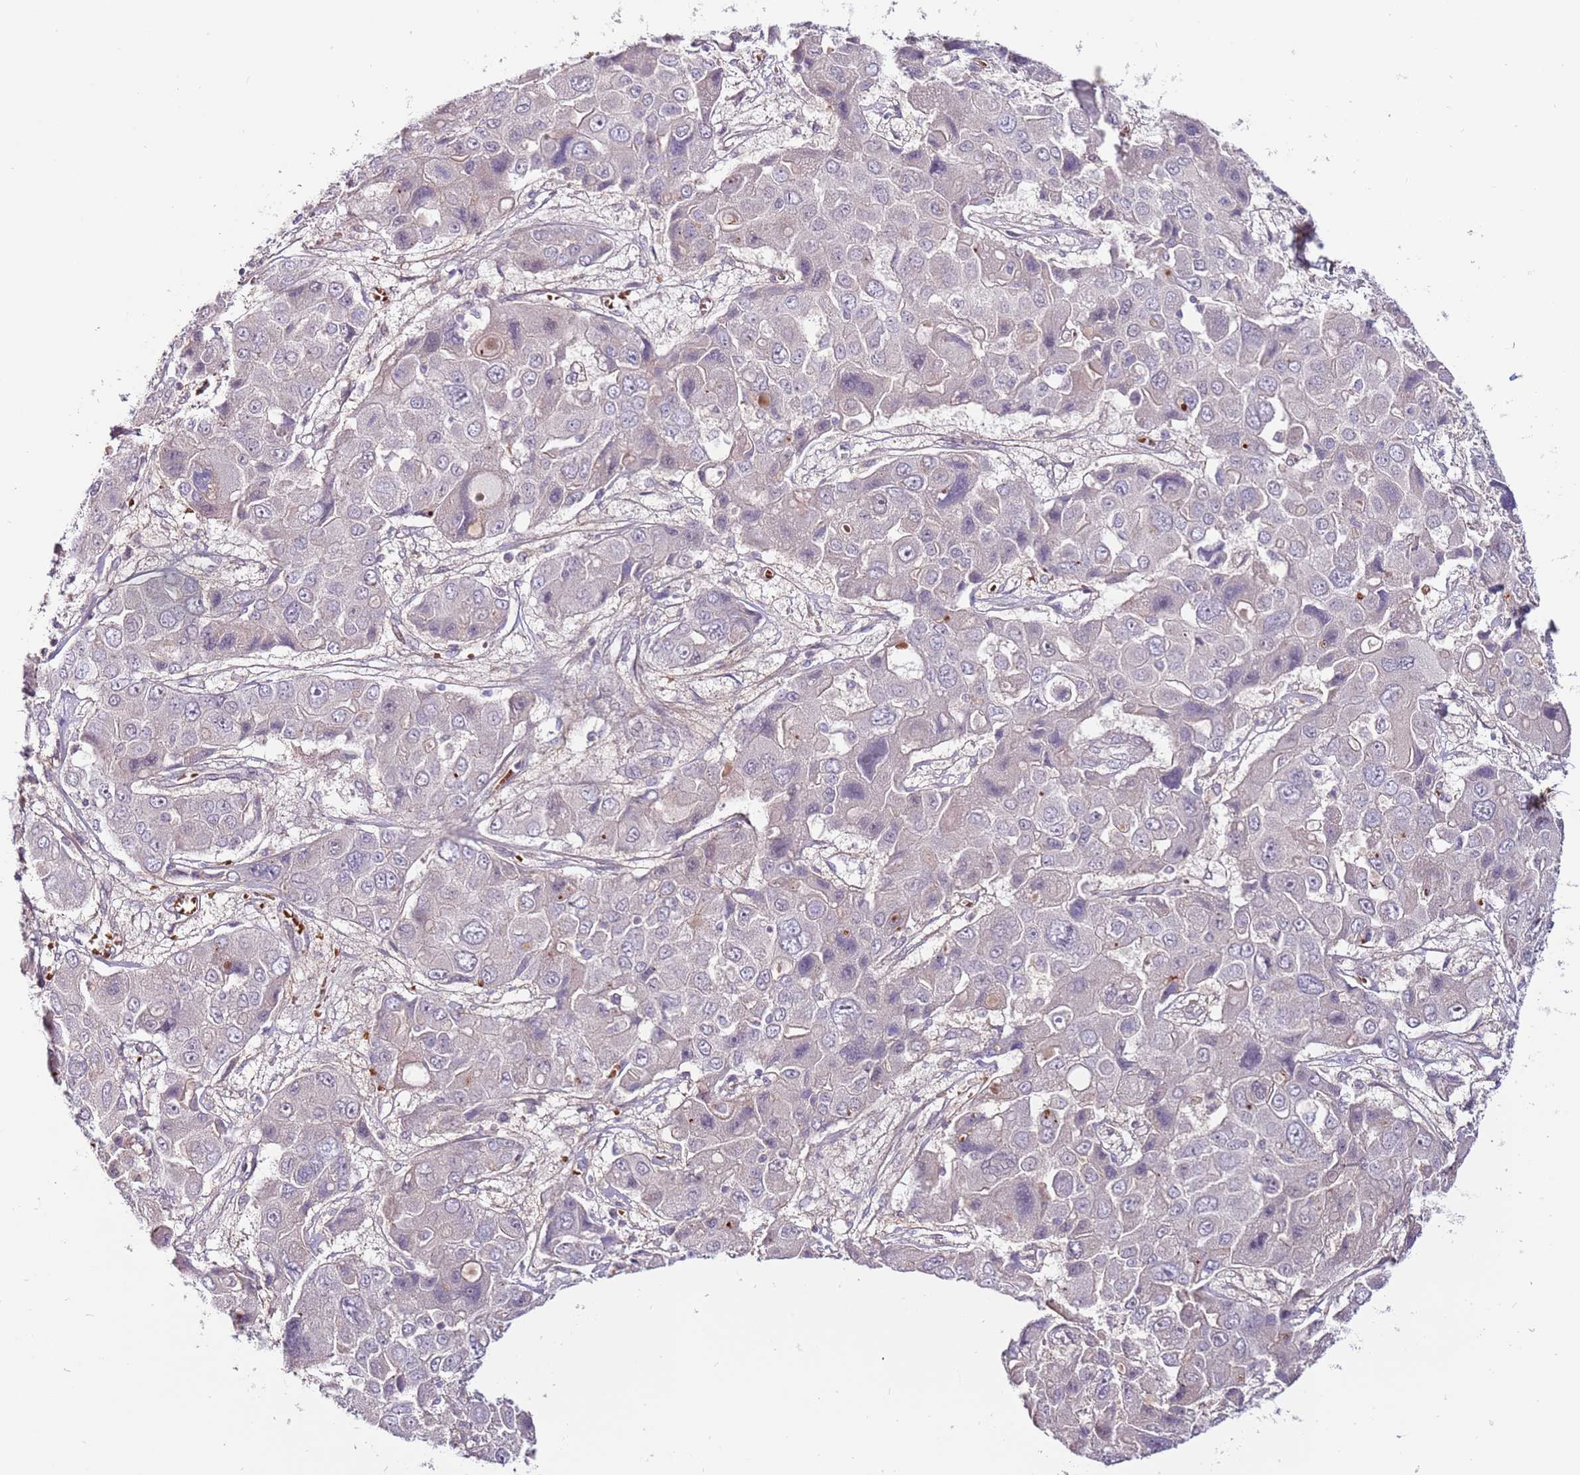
{"staining": {"intensity": "negative", "quantity": "none", "location": "none"}, "tissue": "liver cancer", "cell_type": "Tumor cells", "image_type": "cancer", "snomed": [{"axis": "morphology", "description": "Cholangiocarcinoma"}, {"axis": "topography", "description": "Liver"}], "caption": "Immunohistochemical staining of cholangiocarcinoma (liver) exhibits no significant staining in tumor cells.", "gene": "MTG2", "patient": {"sex": "male", "age": 67}}